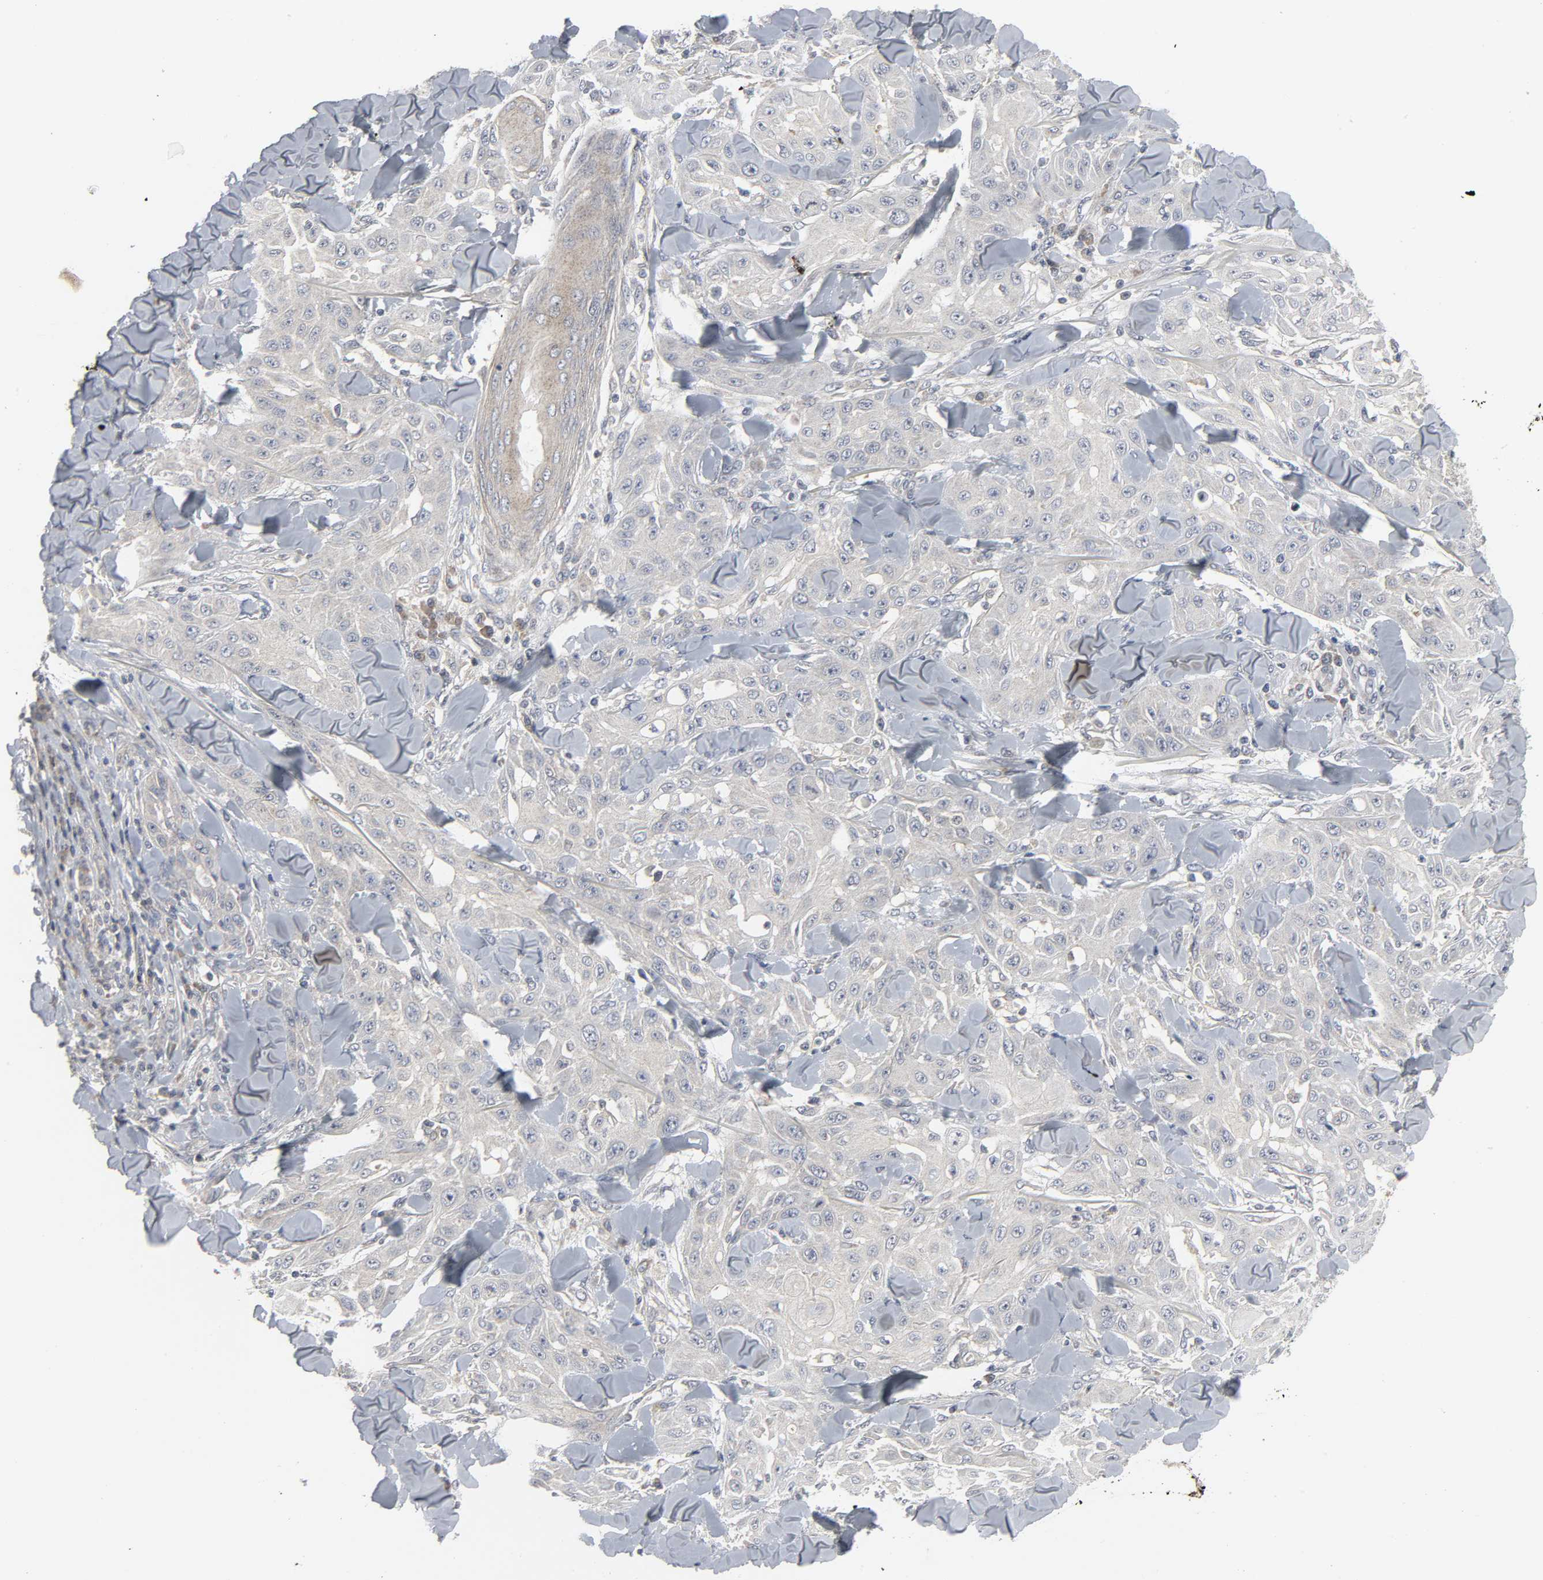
{"staining": {"intensity": "weak", "quantity": "25%-75%", "location": "cytoplasmic/membranous"}, "tissue": "skin cancer", "cell_type": "Tumor cells", "image_type": "cancer", "snomed": [{"axis": "morphology", "description": "Squamous cell carcinoma, NOS"}, {"axis": "topography", "description": "Skin"}], "caption": "A high-resolution photomicrograph shows immunohistochemistry staining of skin squamous cell carcinoma, which exhibits weak cytoplasmic/membranous positivity in approximately 25%-75% of tumor cells. Ihc stains the protein of interest in brown and the nuclei are stained blue.", "gene": "CLIP1", "patient": {"sex": "male", "age": 24}}